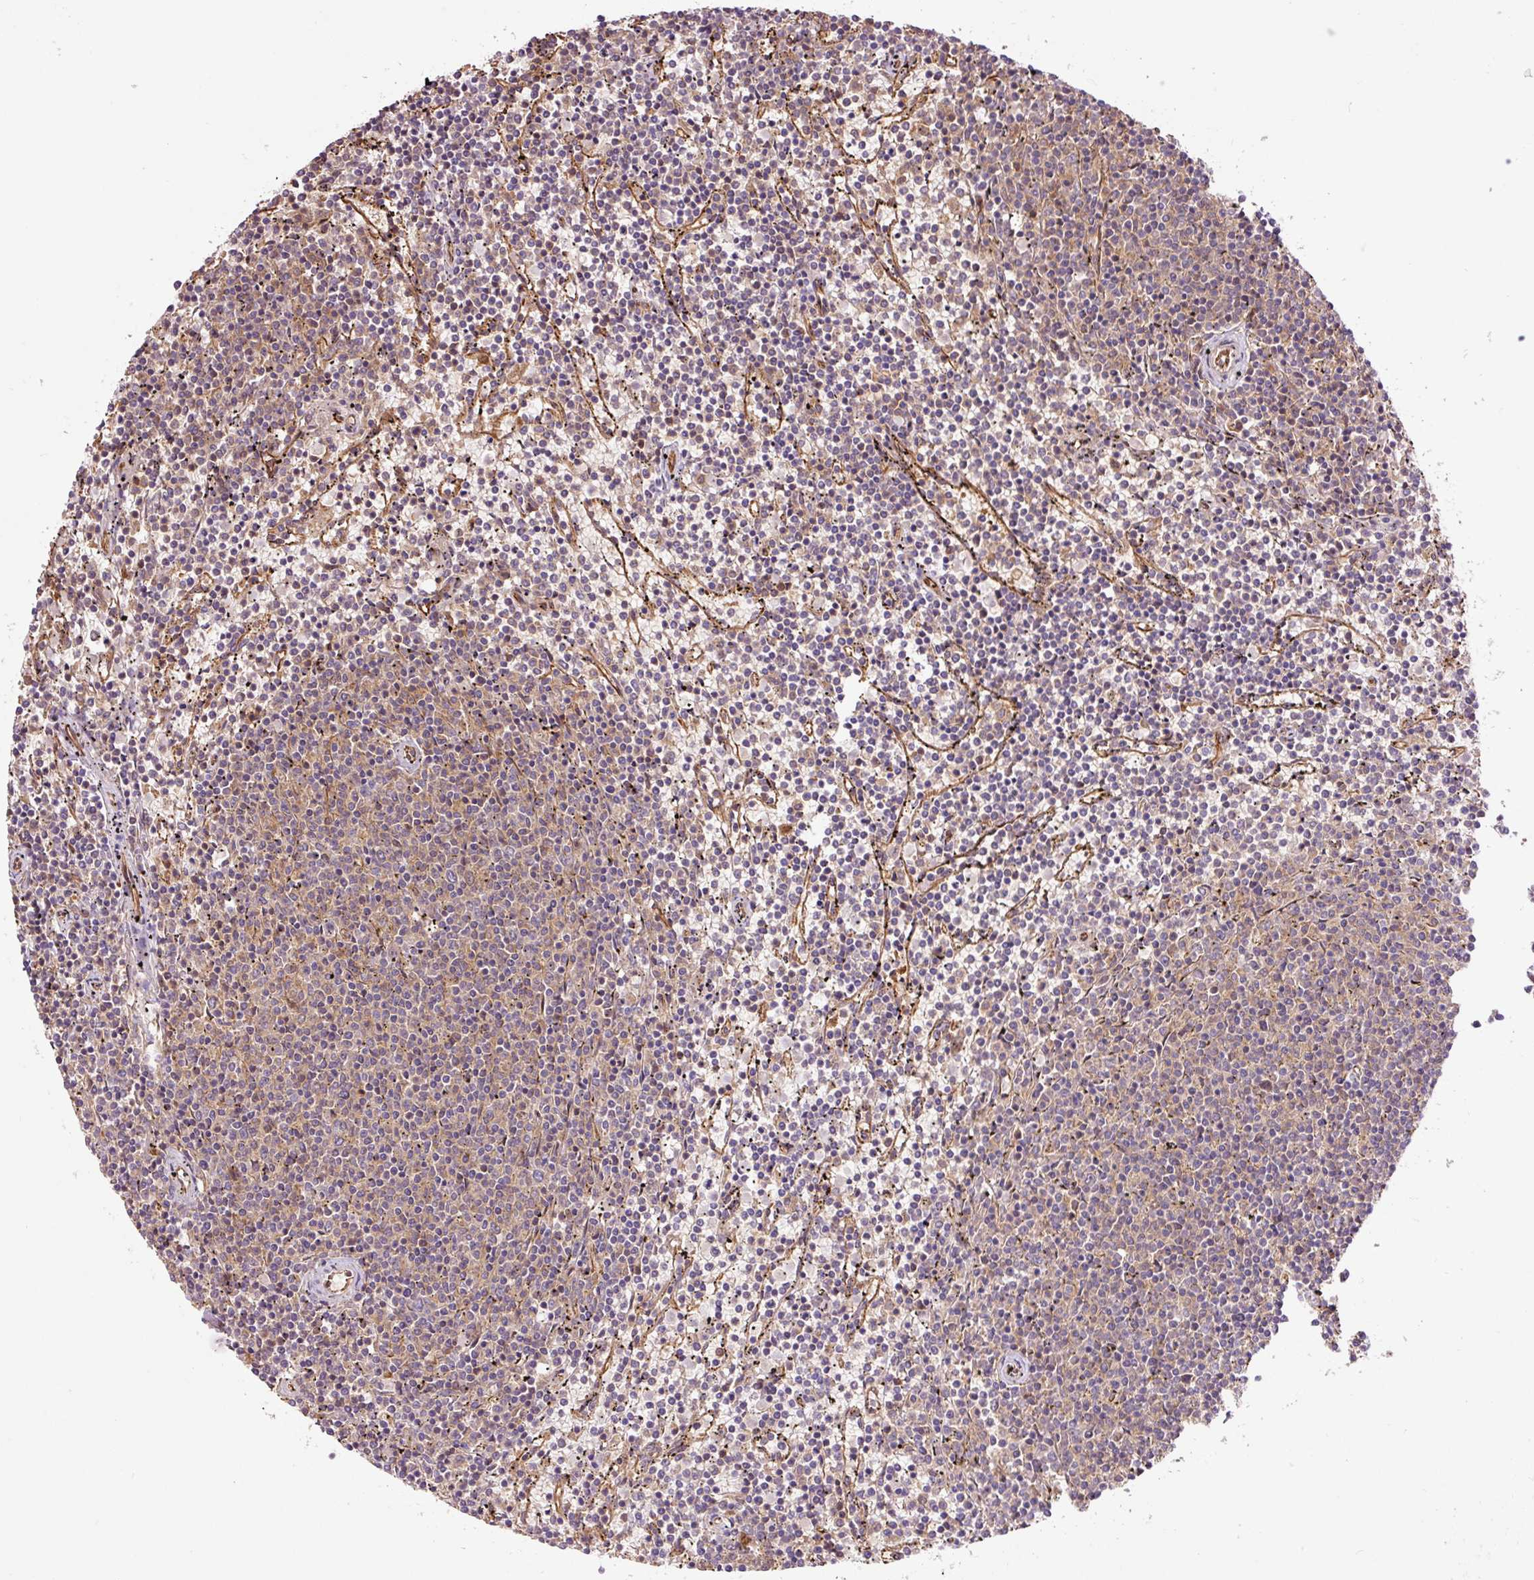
{"staining": {"intensity": "negative", "quantity": "none", "location": "none"}, "tissue": "lymphoma", "cell_type": "Tumor cells", "image_type": "cancer", "snomed": [{"axis": "morphology", "description": "Malignant lymphoma, non-Hodgkin's type, Low grade"}, {"axis": "topography", "description": "Spleen"}], "caption": "This histopathology image is of malignant lymphoma, non-Hodgkin's type (low-grade) stained with immunohistochemistry to label a protein in brown with the nuclei are counter-stained blue. There is no expression in tumor cells.", "gene": "PCK2", "patient": {"sex": "female", "age": 50}}